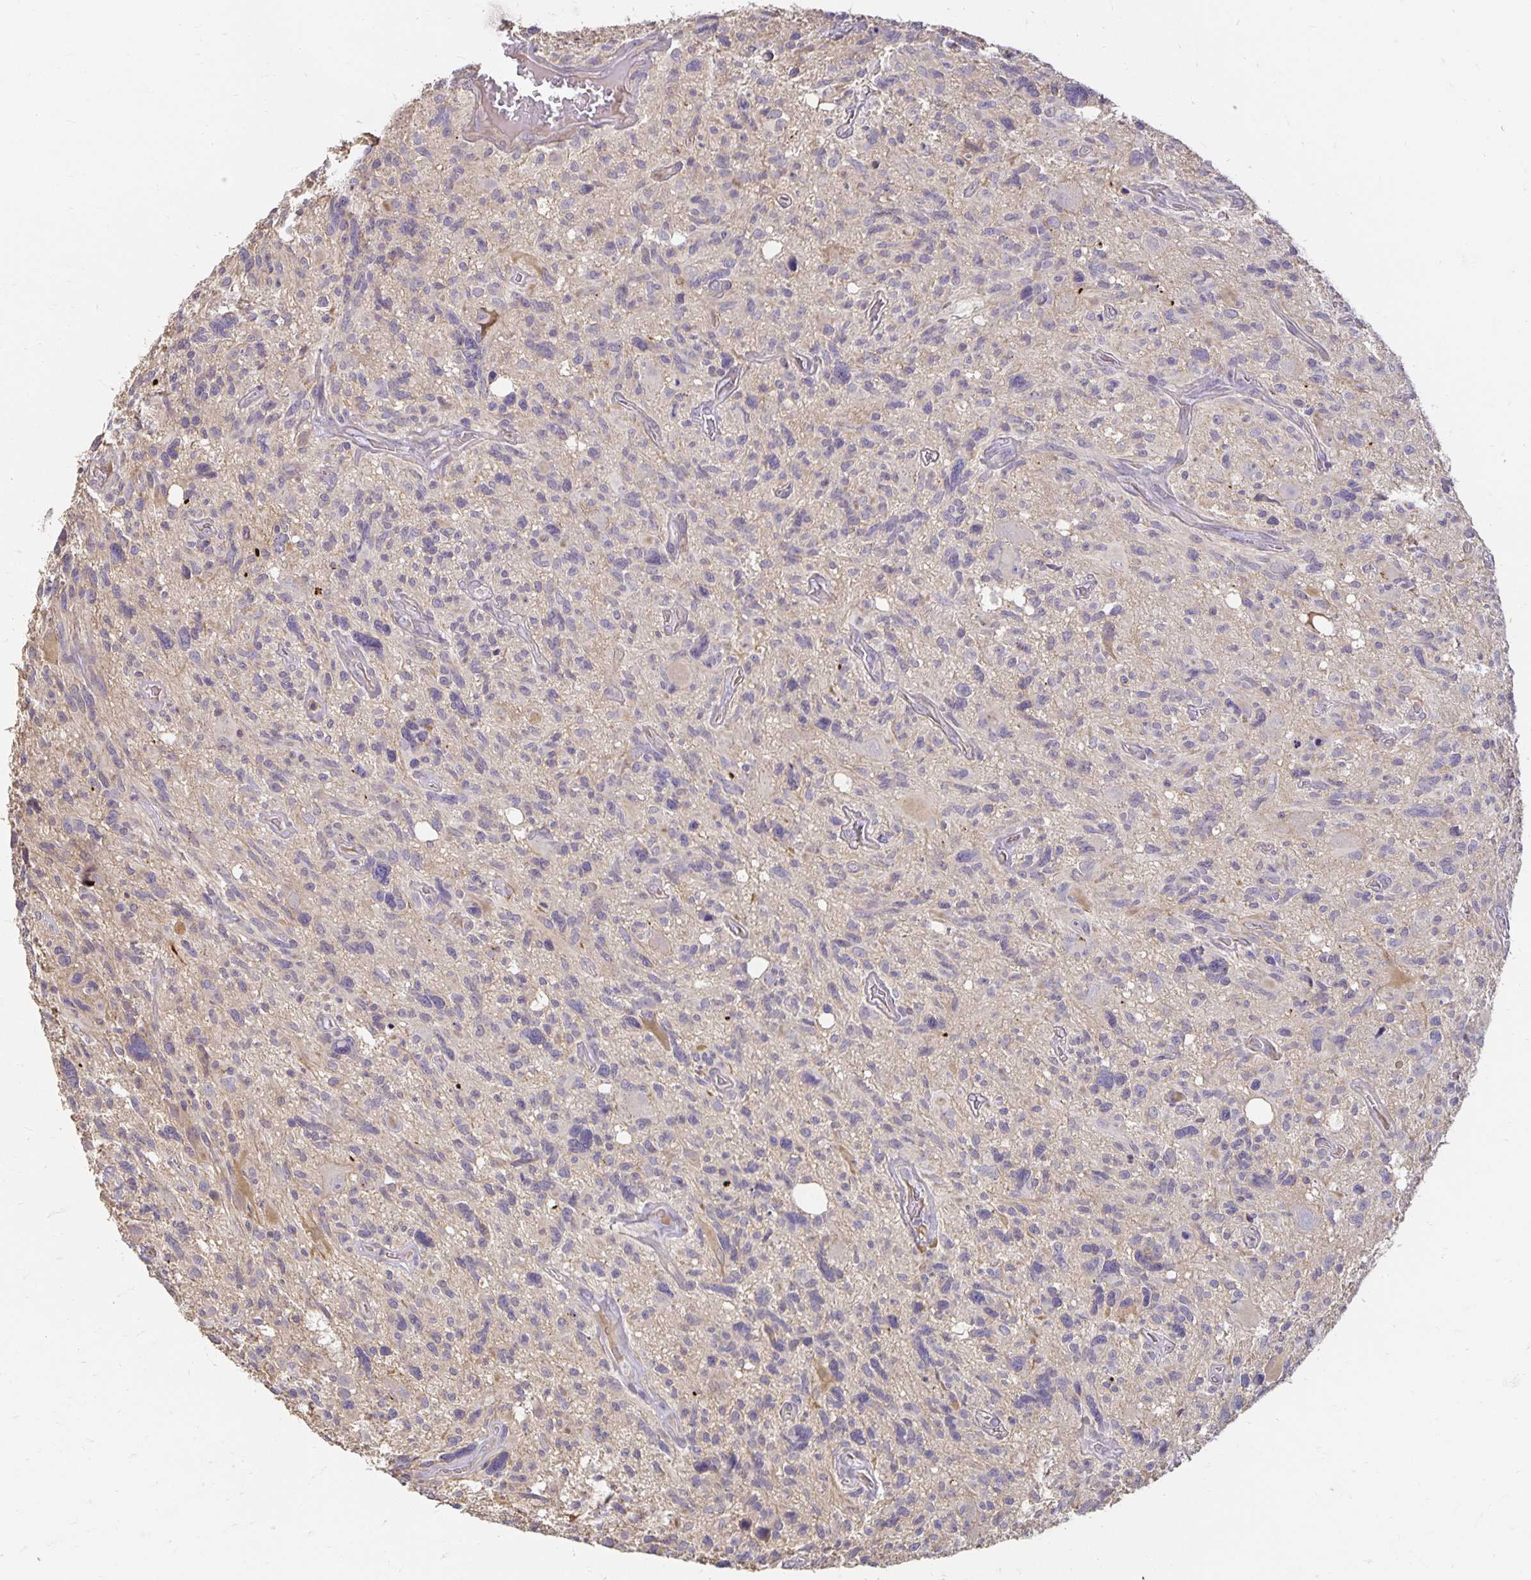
{"staining": {"intensity": "negative", "quantity": "none", "location": "none"}, "tissue": "glioma", "cell_type": "Tumor cells", "image_type": "cancer", "snomed": [{"axis": "morphology", "description": "Glioma, malignant, High grade"}, {"axis": "topography", "description": "Brain"}], "caption": "Immunohistochemistry (IHC) histopathology image of glioma stained for a protein (brown), which exhibits no positivity in tumor cells.", "gene": "CST6", "patient": {"sex": "male", "age": 49}}